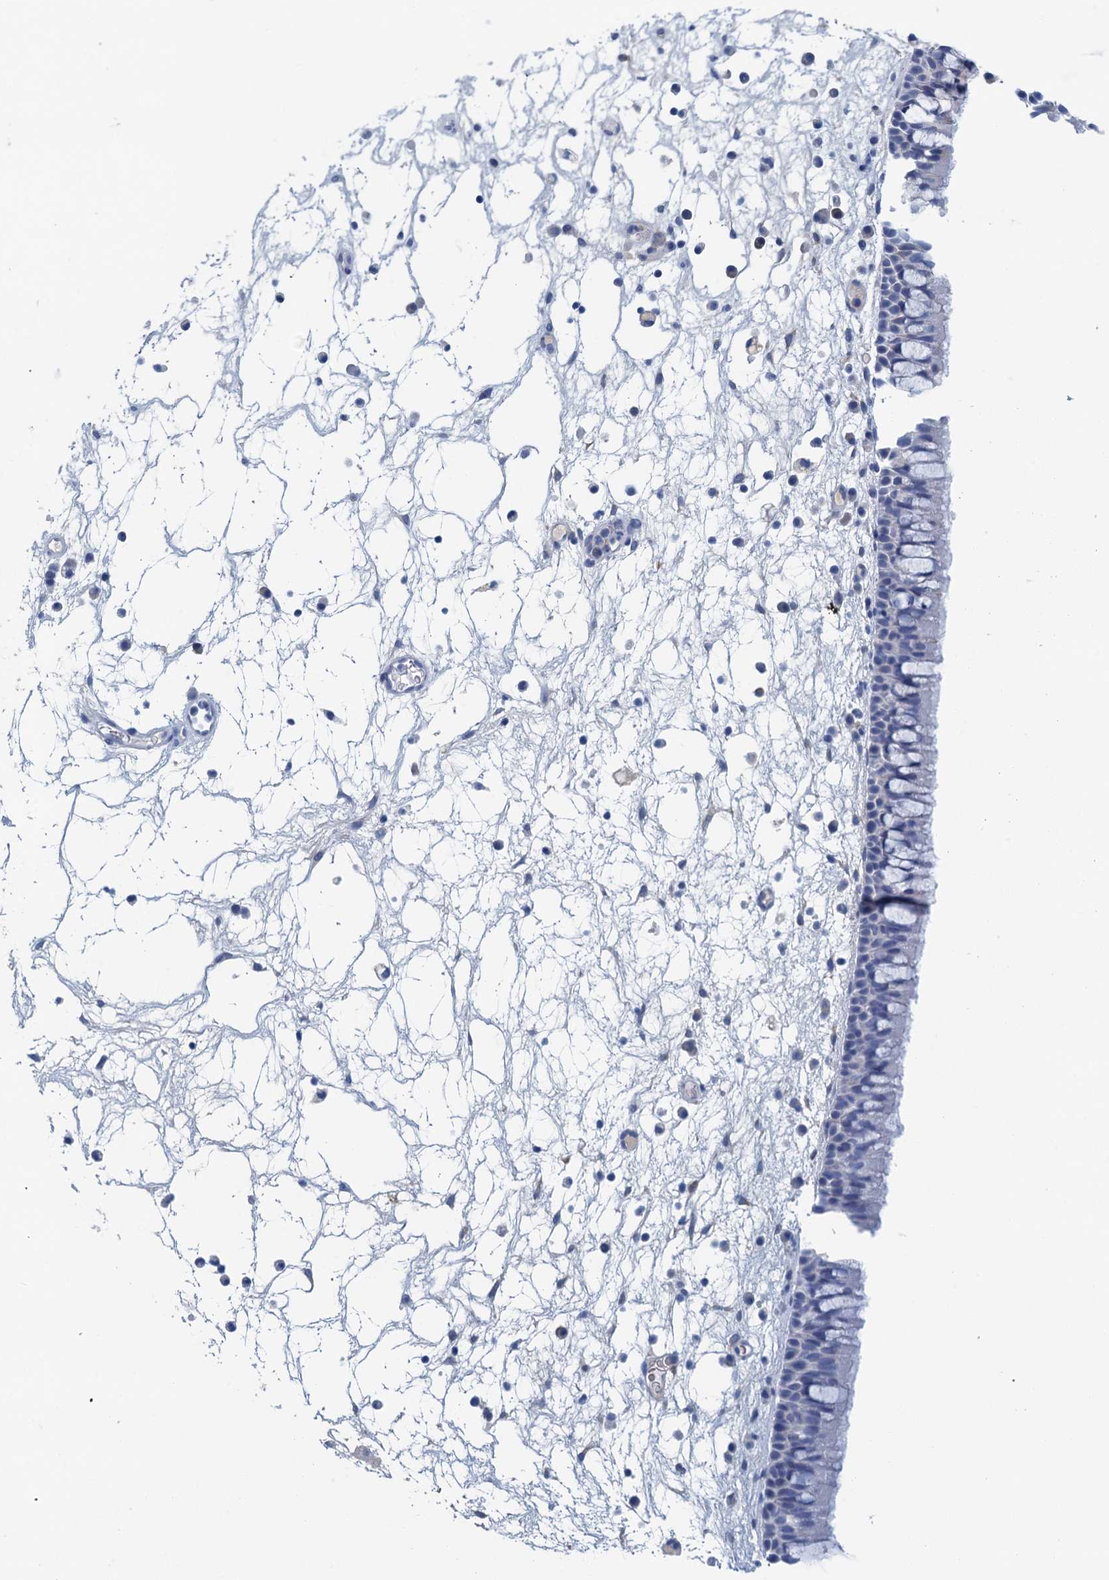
{"staining": {"intensity": "negative", "quantity": "none", "location": "none"}, "tissue": "nasopharynx", "cell_type": "Respiratory epithelial cells", "image_type": "normal", "snomed": [{"axis": "morphology", "description": "Normal tissue, NOS"}, {"axis": "morphology", "description": "Inflammation, NOS"}, {"axis": "morphology", "description": "Malignant melanoma, Metastatic site"}, {"axis": "topography", "description": "Nasopharynx"}], "caption": "Benign nasopharynx was stained to show a protein in brown. There is no significant positivity in respiratory epithelial cells. Brightfield microscopy of IHC stained with DAB (brown) and hematoxylin (blue), captured at high magnification.", "gene": "CYP51A1", "patient": {"sex": "male", "age": 70}}